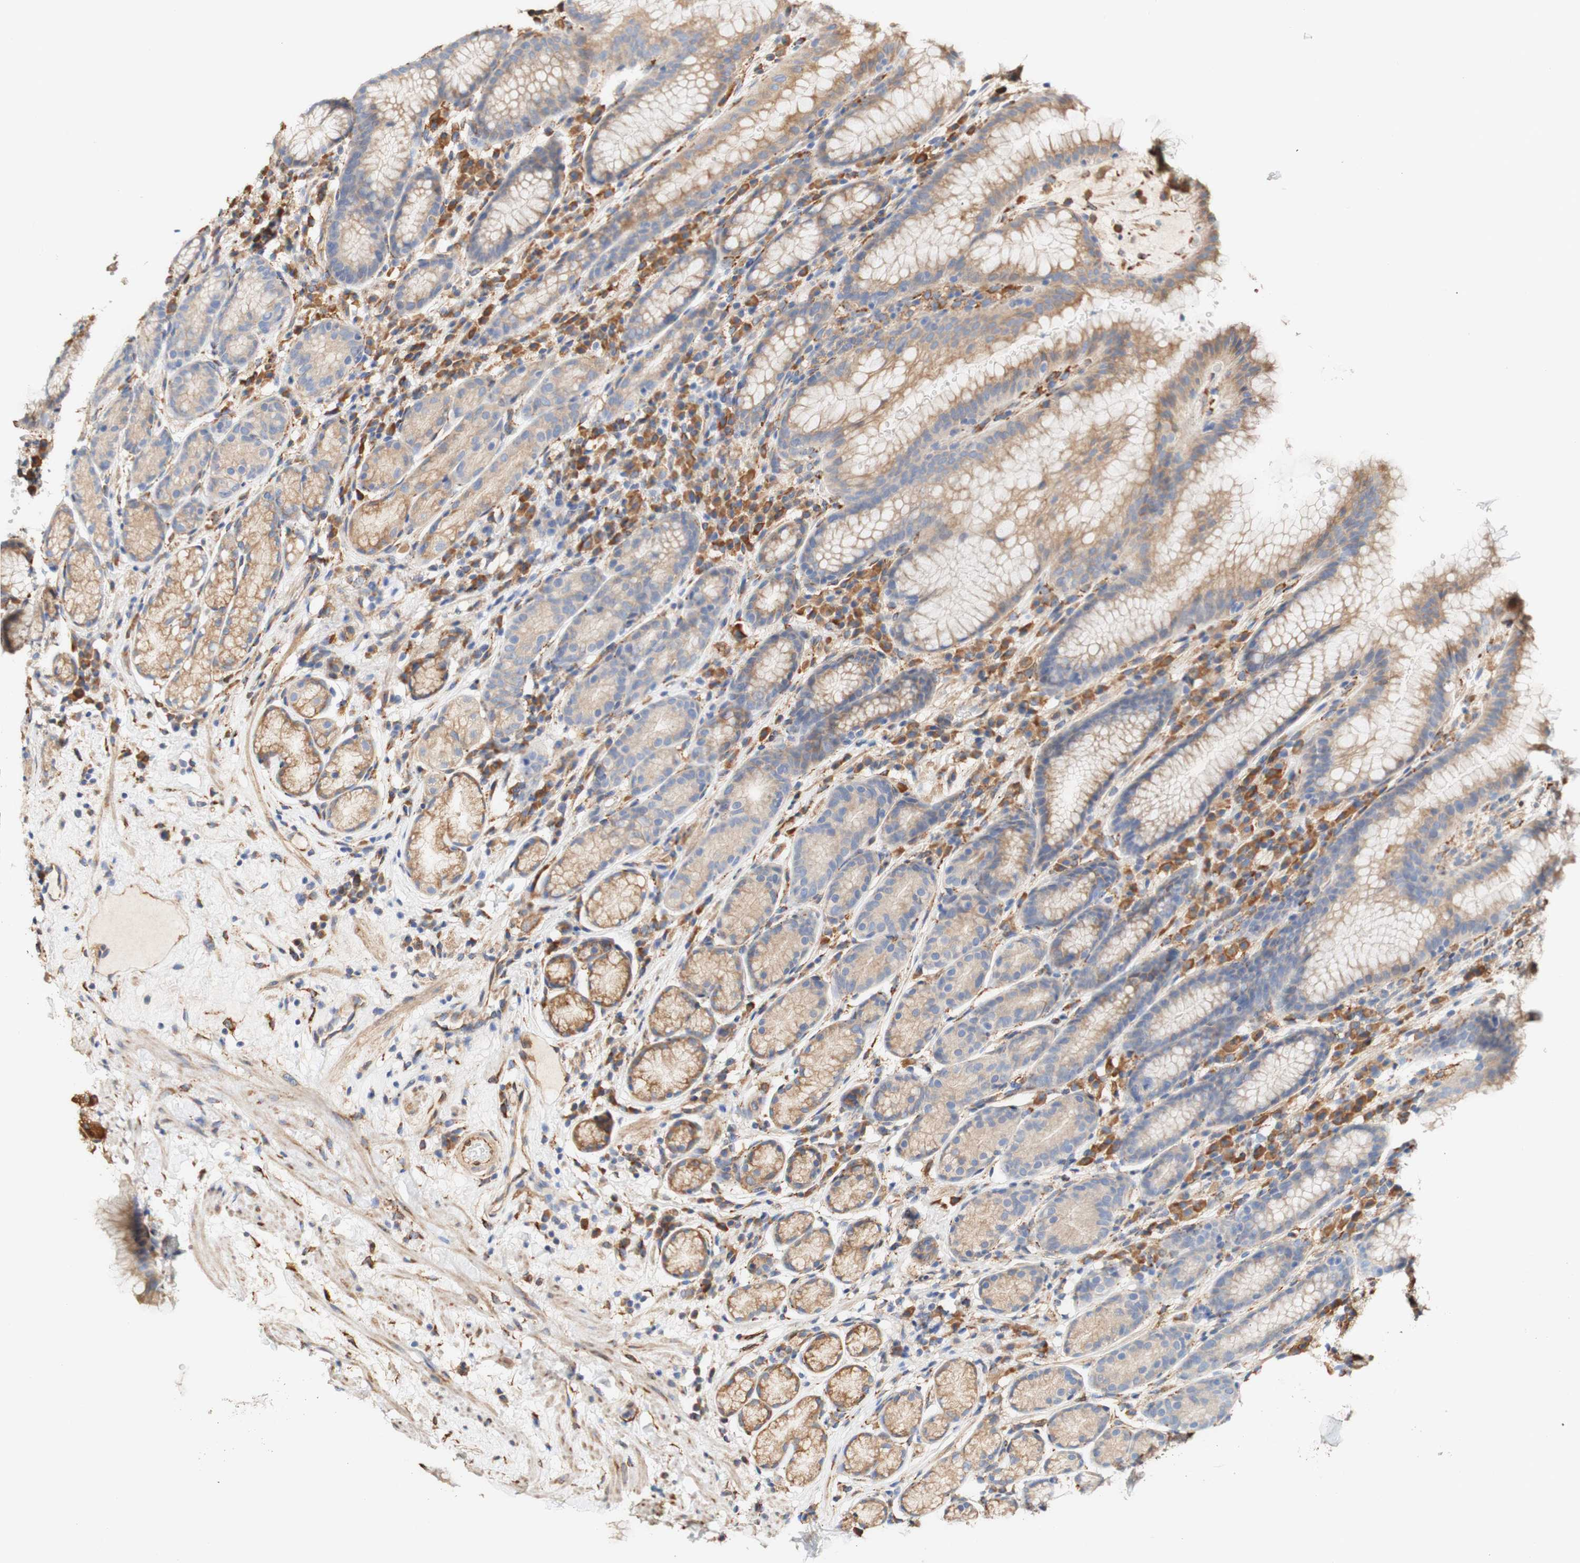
{"staining": {"intensity": "moderate", "quantity": ">75%", "location": "cytoplasmic/membranous"}, "tissue": "stomach", "cell_type": "Glandular cells", "image_type": "normal", "snomed": [{"axis": "morphology", "description": "Normal tissue, NOS"}, {"axis": "topography", "description": "Stomach, lower"}], "caption": "Protein analysis of benign stomach shows moderate cytoplasmic/membranous positivity in about >75% of glandular cells. (Stains: DAB (3,3'-diaminobenzidine) in brown, nuclei in blue, Microscopy: brightfield microscopy at high magnification).", "gene": "EIF2AK4", "patient": {"sex": "male", "age": 52}}